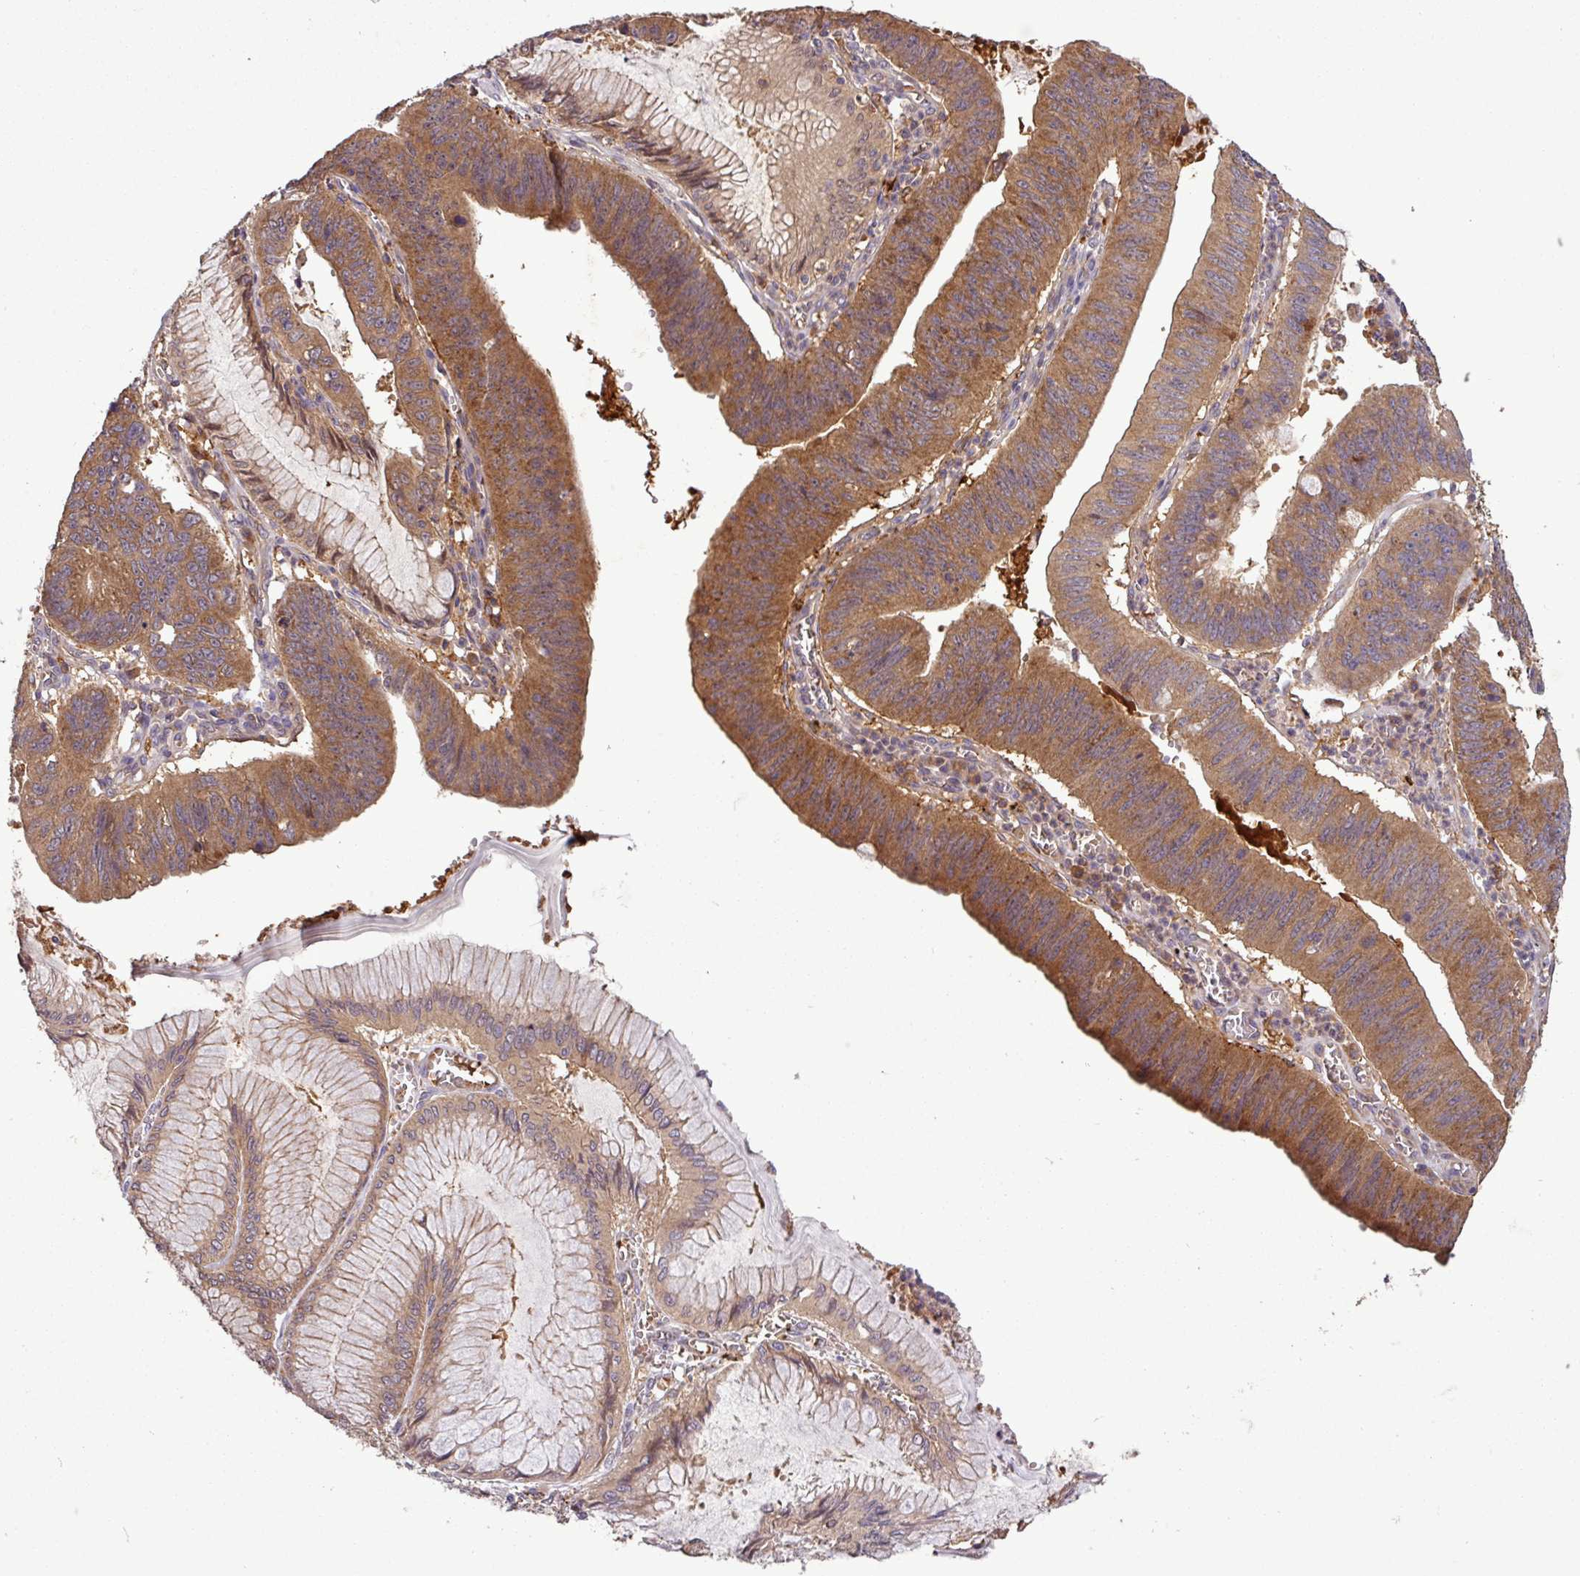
{"staining": {"intensity": "strong", "quantity": ">75%", "location": "cytoplasmic/membranous"}, "tissue": "stomach cancer", "cell_type": "Tumor cells", "image_type": "cancer", "snomed": [{"axis": "morphology", "description": "Adenocarcinoma, NOS"}, {"axis": "topography", "description": "Stomach"}], "caption": "Stomach cancer was stained to show a protein in brown. There is high levels of strong cytoplasmic/membranous expression in about >75% of tumor cells.", "gene": "SIRPB2", "patient": {"sex": "male", "age": 59}}